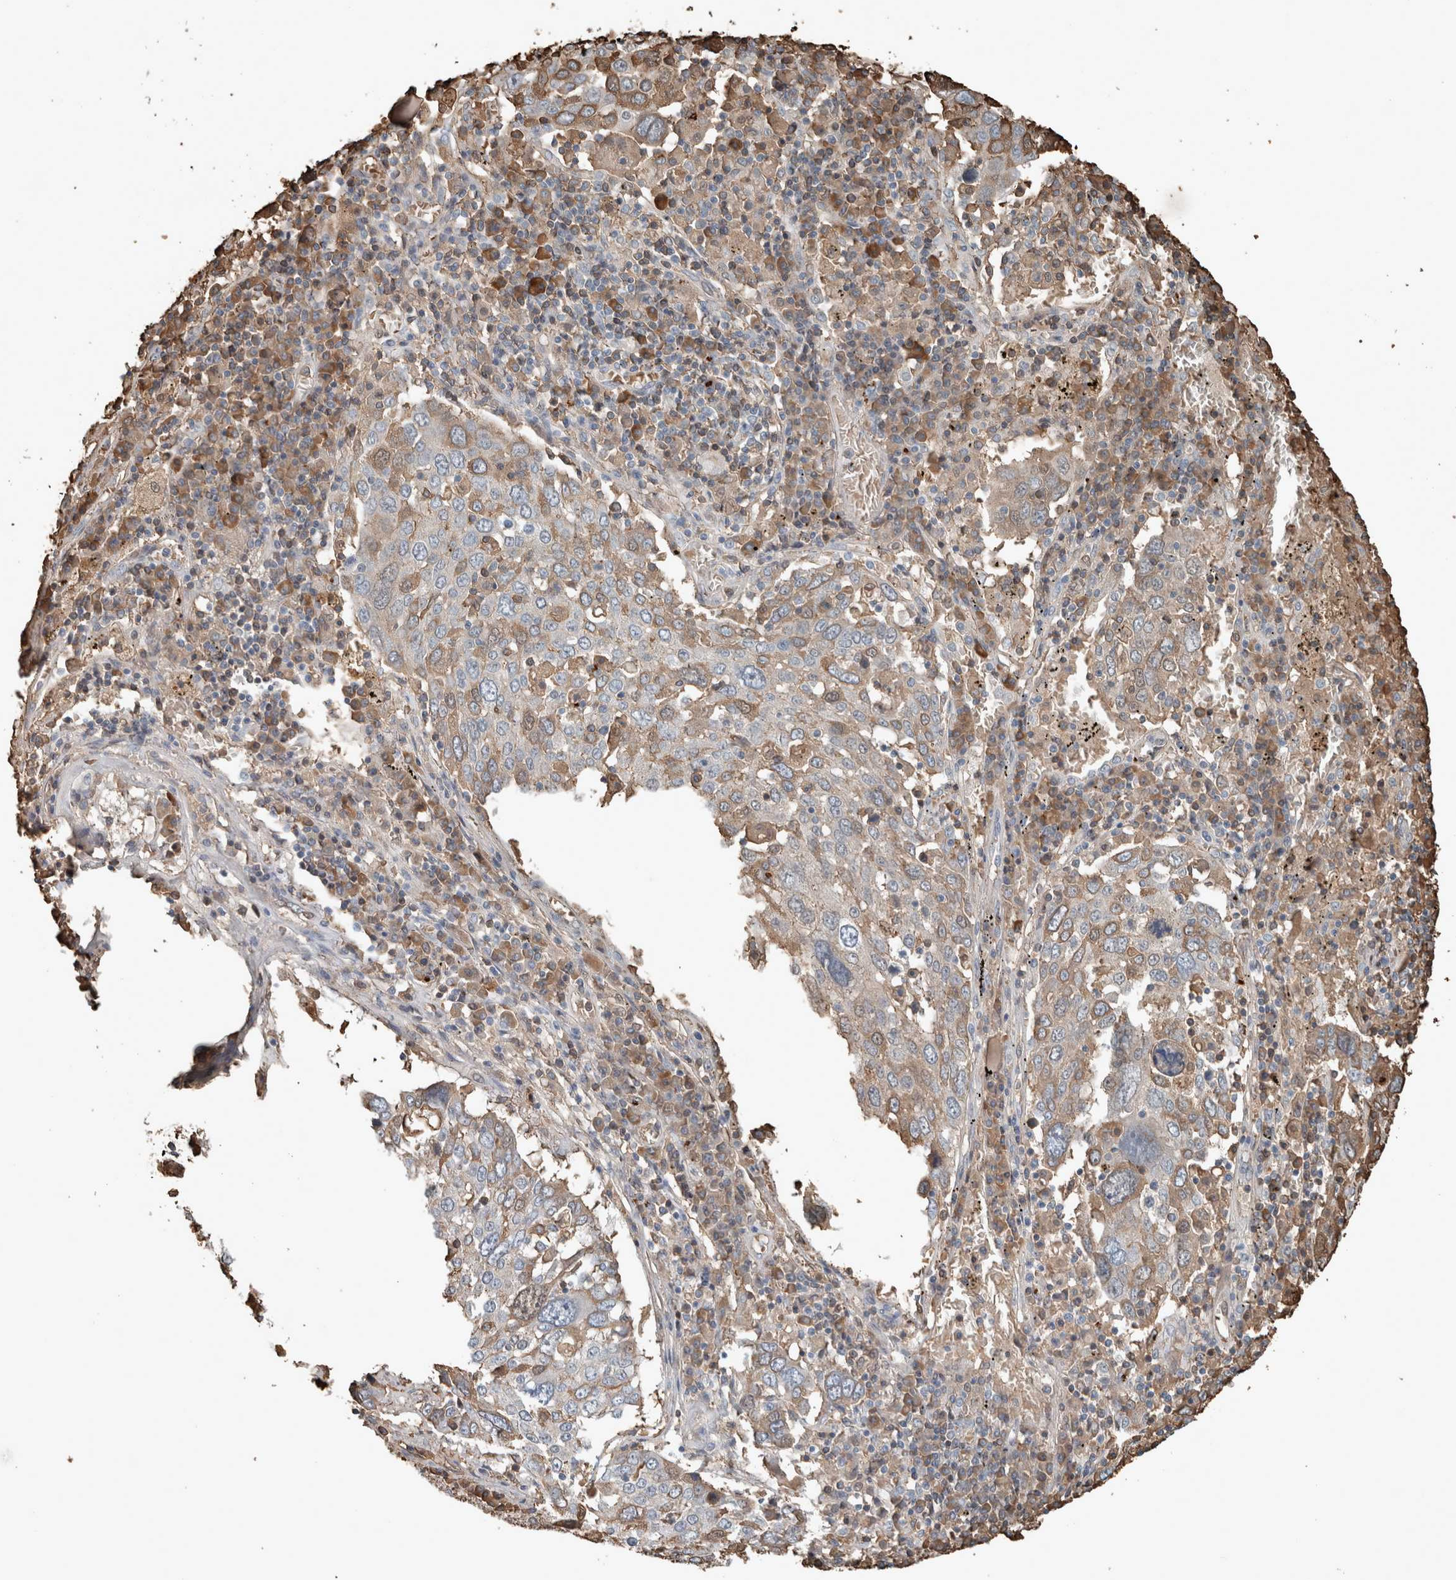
{"staining": {"intensity": "weak", "quantity": "25%-75%", "location": "cytoplasmic/membranous"}, "tissue": "lung cancer", "cell_type": "Tumor cells", "image_type": "cancer", "snomed": [{"axis": "morphology", "description": "Squamous cell carcinoma, NOS"}, {"axis": "topography", "description": "Lung"}], "caption": "Lung cancer stained with a protein marker displays weak staining in tumor cells.", "gene": "USP34", "patient": {"sex": "male", "age": 65}}